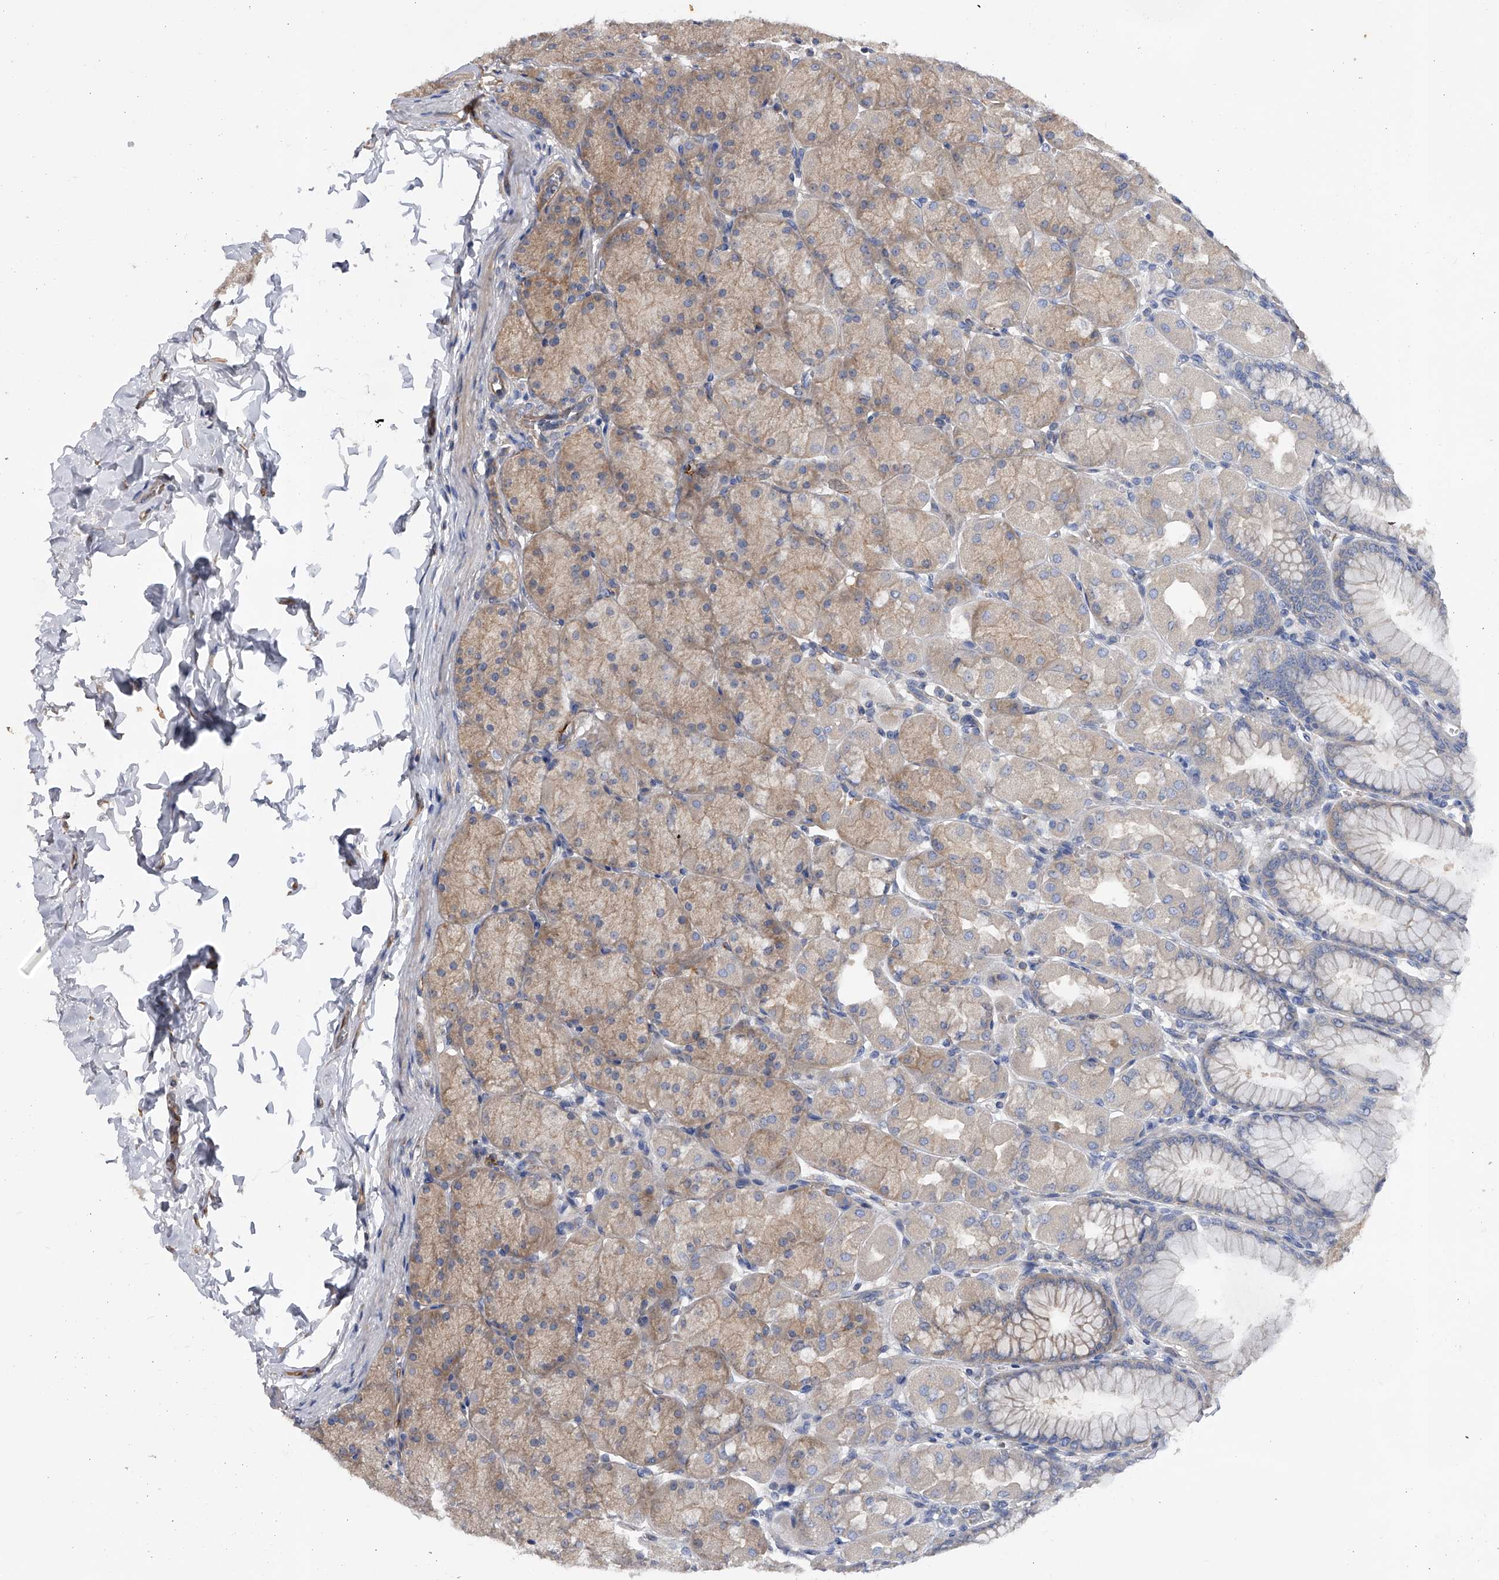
{"staining": {"intensity": "weak", "quantity": ">75%", "location": "cytoplasmic/membranous"}, "tissue": "stomach", "cell_type": "Glandular cells", "image_type": "normal", "snomed": [{"axis": "morphology", "description": "Normal tissue, NOS"}, {"axis": "topography", "description": "Stomach, upper"}], "caption": "Brown immunohistochemical staining in normal stomach reveals weak cytoplasmic/membranous expression in about >75% of glandular cells.", "gene": "RWDD2A", "patient": {"sex": "female", "age": 56}}